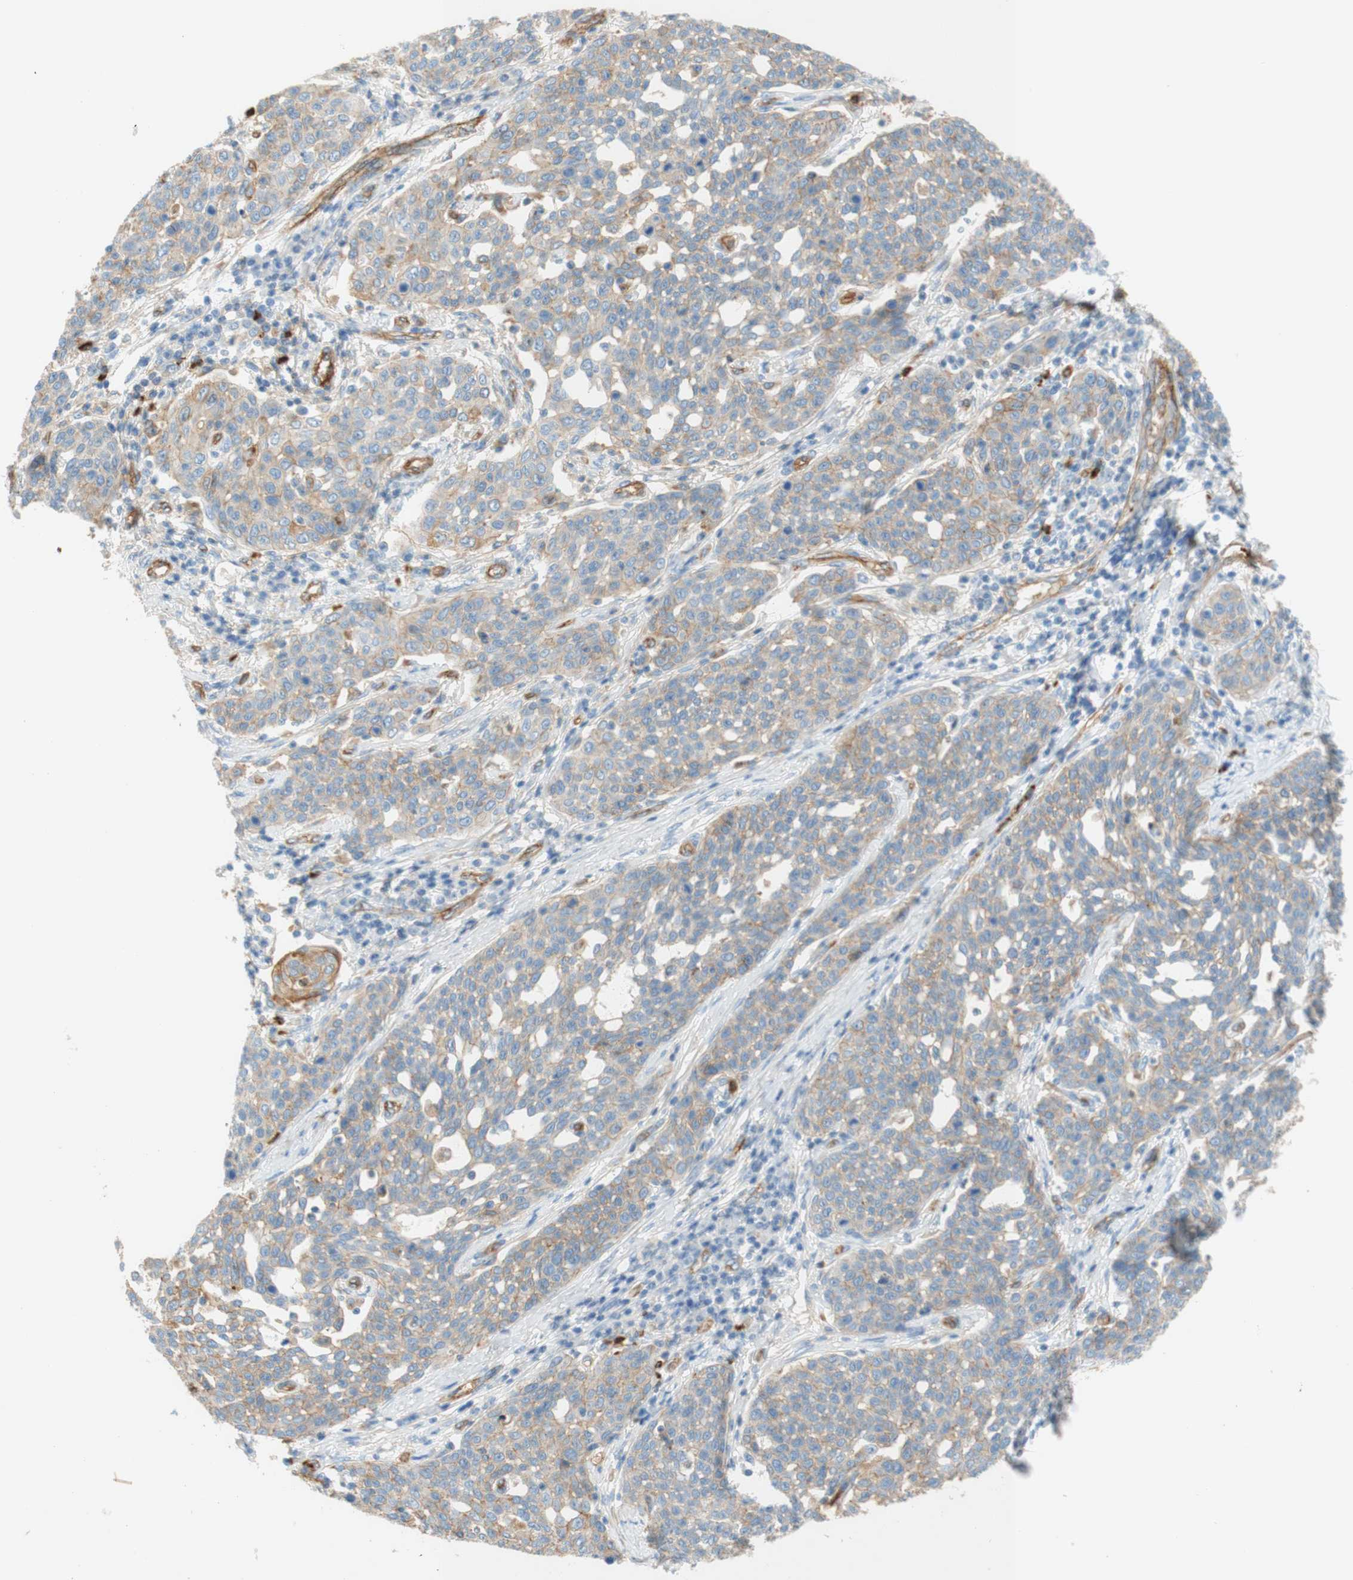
{"staining": {"intensity": "weak", "quantity": "25%-75%", "location": "cytoplasmic/membranous"}, "tissue": "cervical cancer", "cell_type": "Tumor cells", "image_type": "cancer", "snomed": [{"axis": "morphology", "description": "Squamous cell carcinoma, NOS"}, {"axis": "topography", "description": "Cervix"}], "caption": "This is a micrograph of immunohistochemistry (IHC) staining of cervical cancer, which shows weak expression in the cytoplasmic/membranous of tumor cells.", "gene": "STOM", "patient": {"sex": "female", "age": 34}}